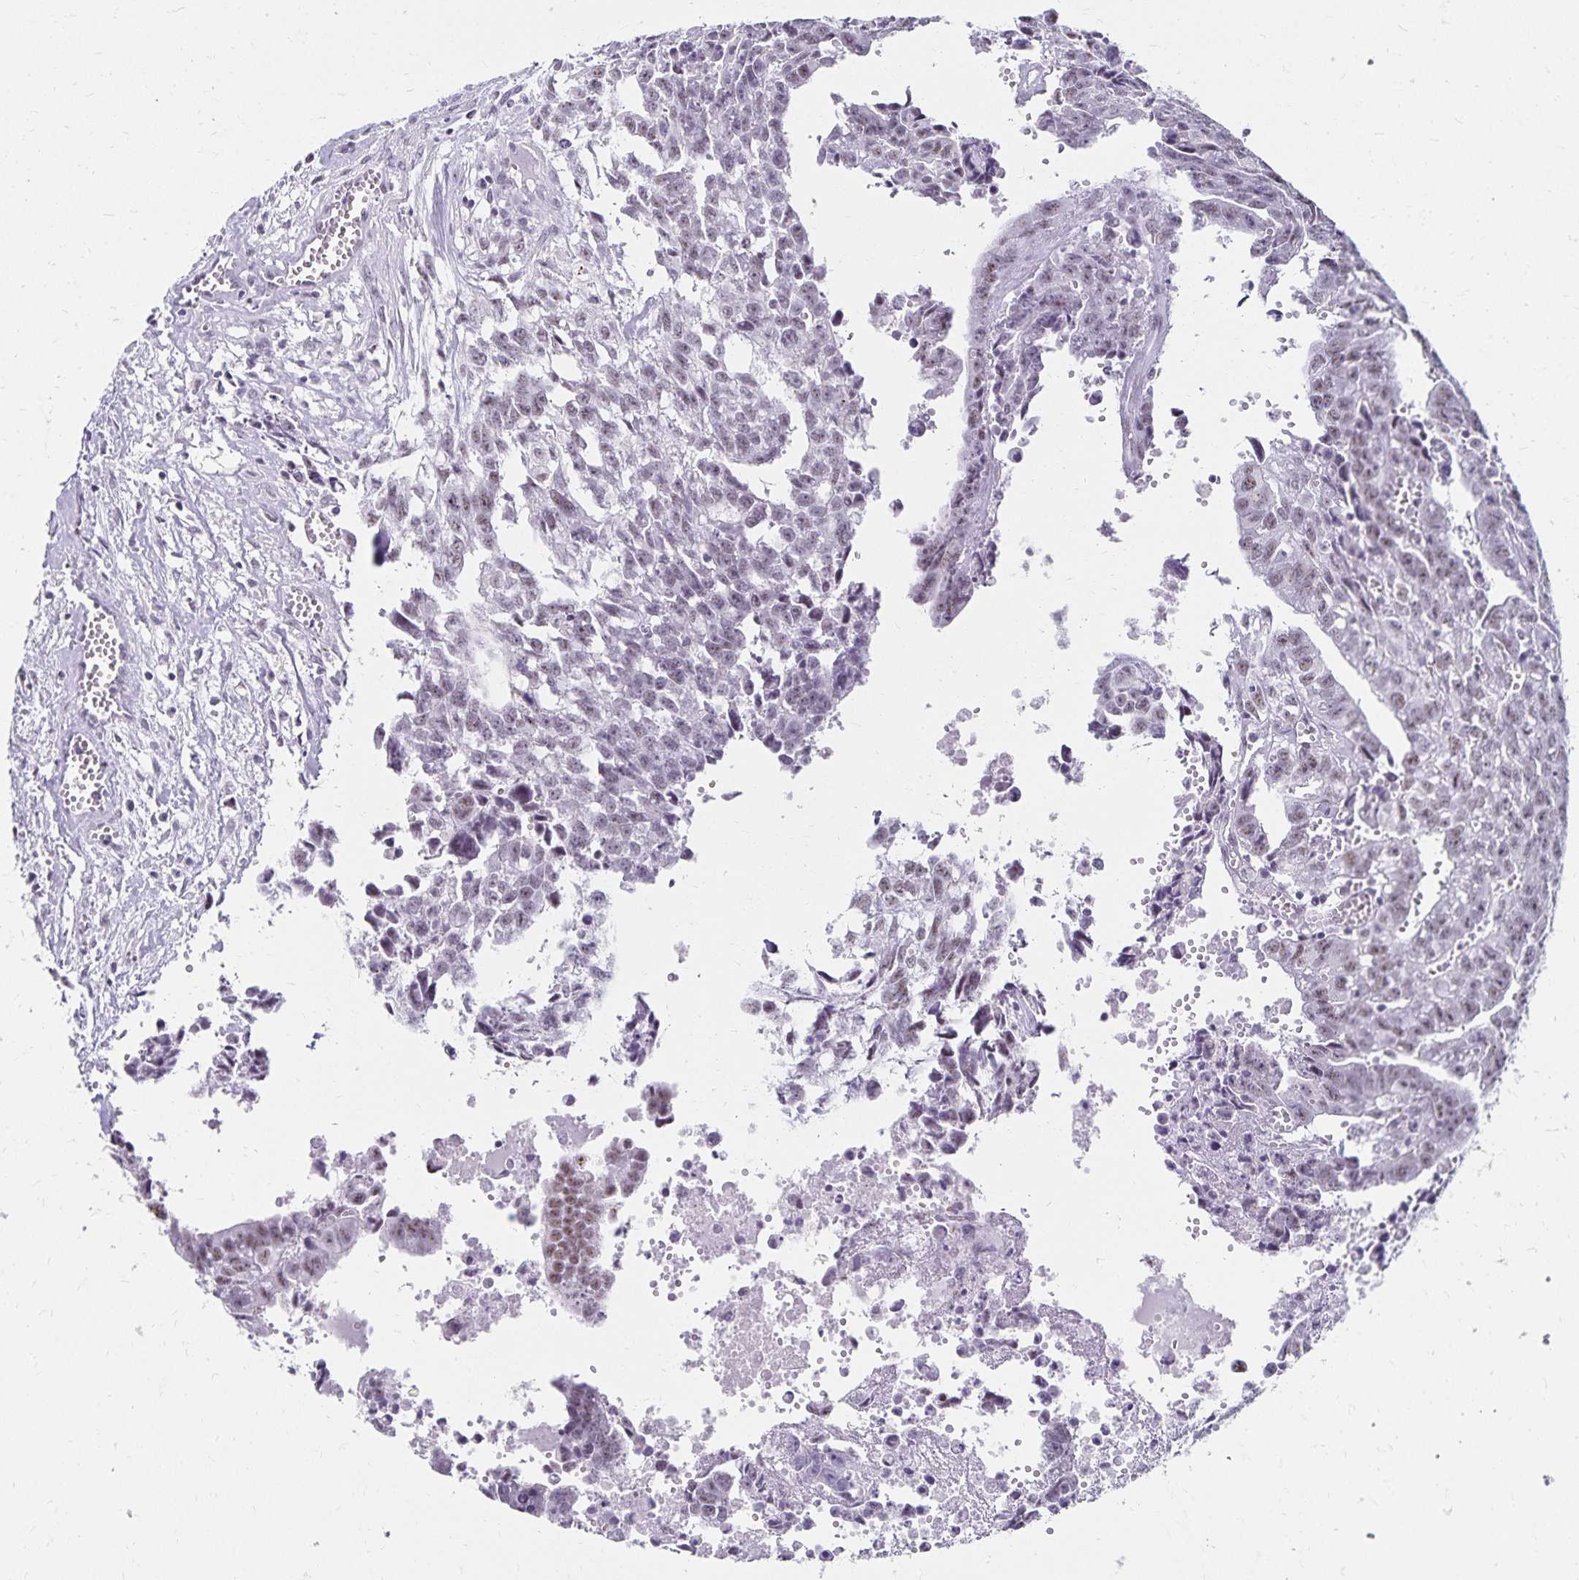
{"staining": {"intensity": "weak", "quantity": "<25%", "location": "nuclear"}, "tissue": "testis cancer", "cell_type": "Tumor cells", "image_type": "cancer", "snomed": [{"axis": "morphology", "description": "Carcinoma, Embryonal, NOS"}, {"axis": "morphology", "description": "Teratoma, malignant, NOS"}, {"axis": "topography", "description": "Testis"}], "caption": "Testis cancer was stained to show a protein in brown. There is no significant staining in tumor cells. (Immunohistochemistry, brightfield microscopy, high magnification).", "gene": "C20orf85", "patient": {"sex": "male", "age": 24}}